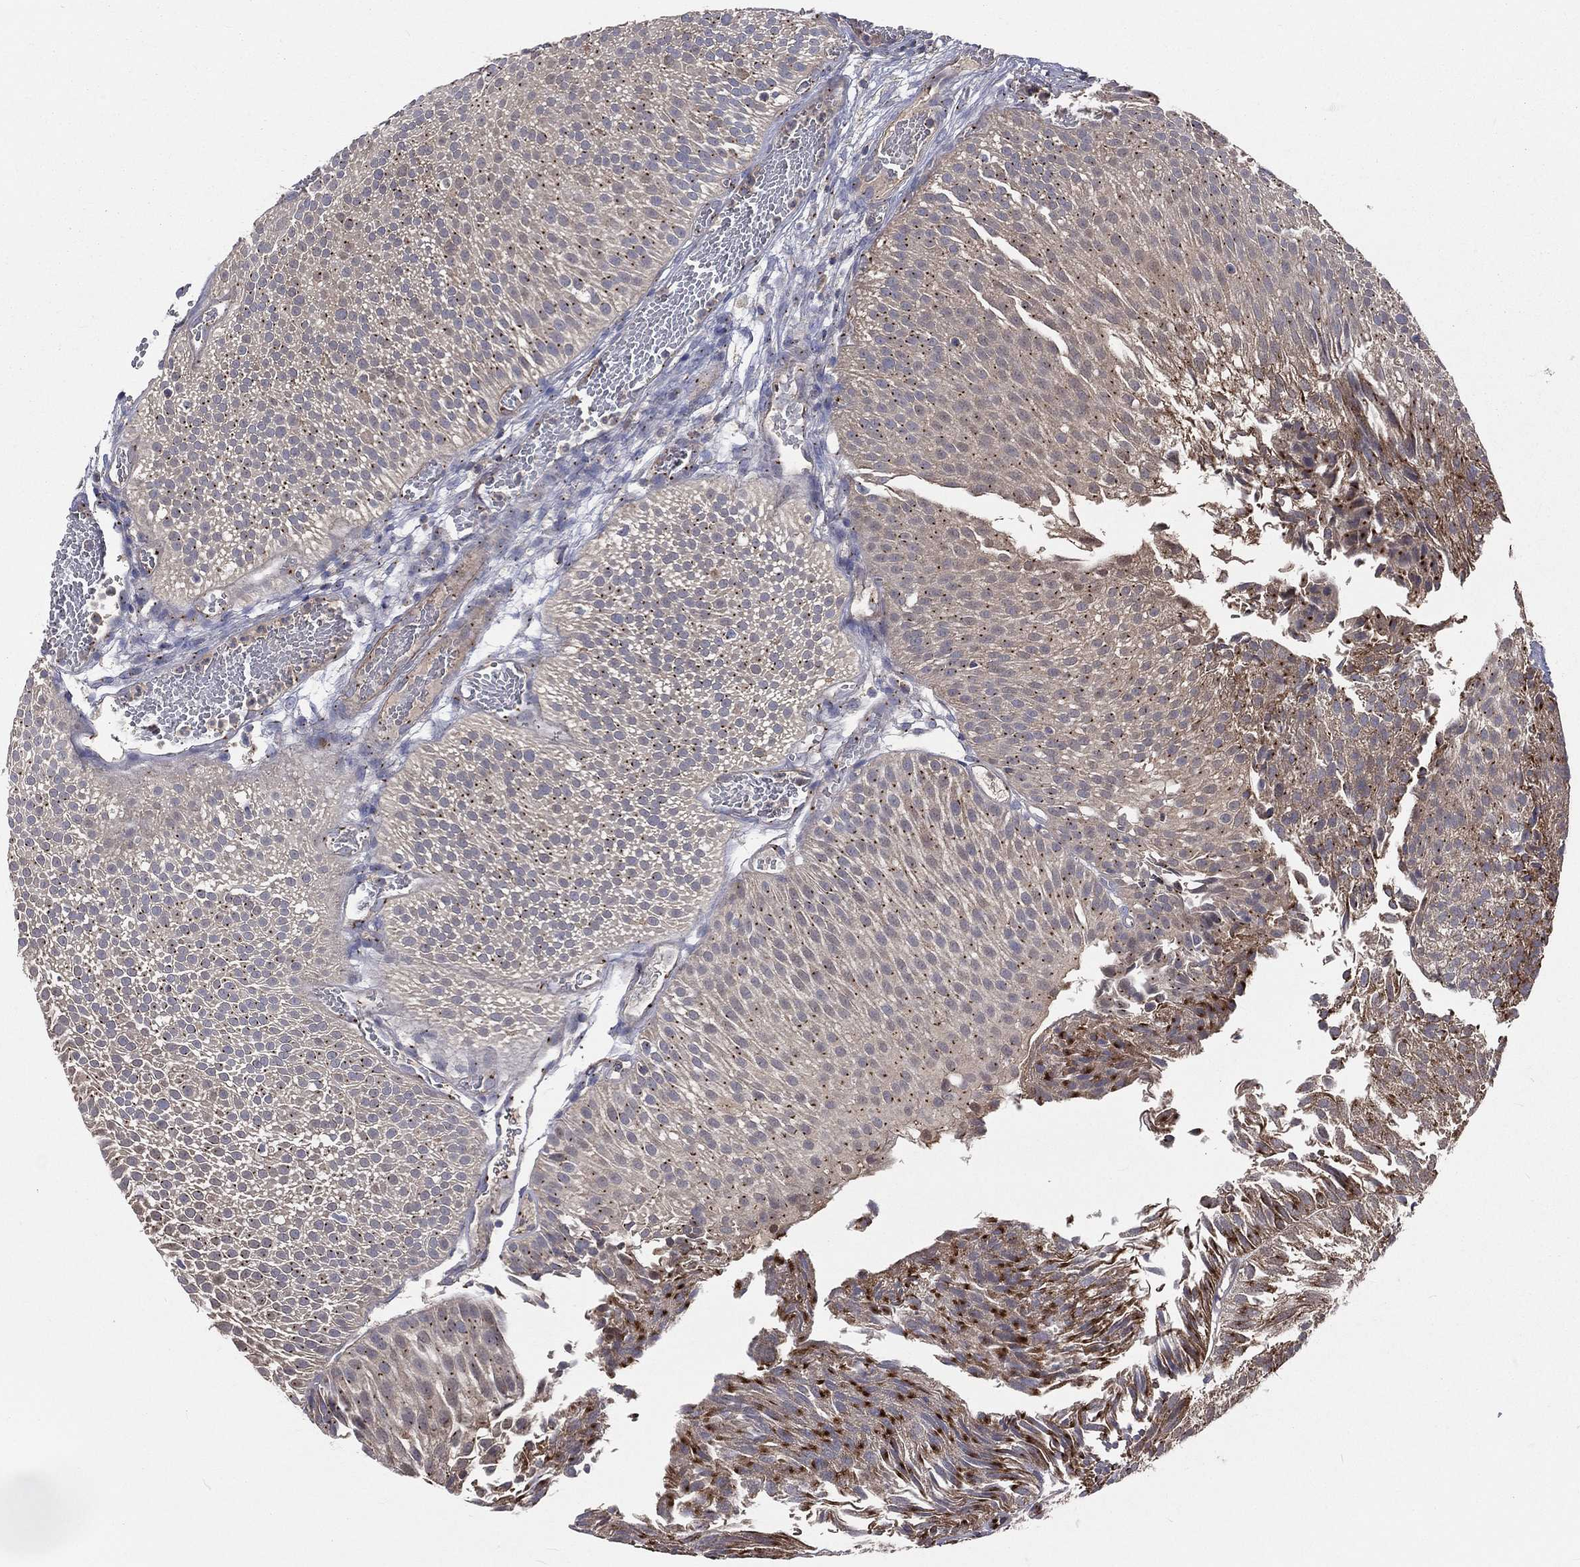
{"staining": {"intensity": "moderate", "quantity": "25%-75%", "location": "cytoplasmic/membranous"}, "tissue": "urothelial cancer", "cell_type": "Tumor cells", "image_type": "cancer", "snomed": [{"axis": "morphology", "description": "Urothelial carcinoma, Low grade"}, {"axis": "topography", "description": "Urinary bladder"}], "caption": "Immunohistochemical staining of urothelial carcinoma (low-grade) displays medium levels of moderate cytoplasmic/membranous staining in about 25%-75% of tumor cells.", "gene": "CROCC", "patient": {"sex": "male", "age": 65}}